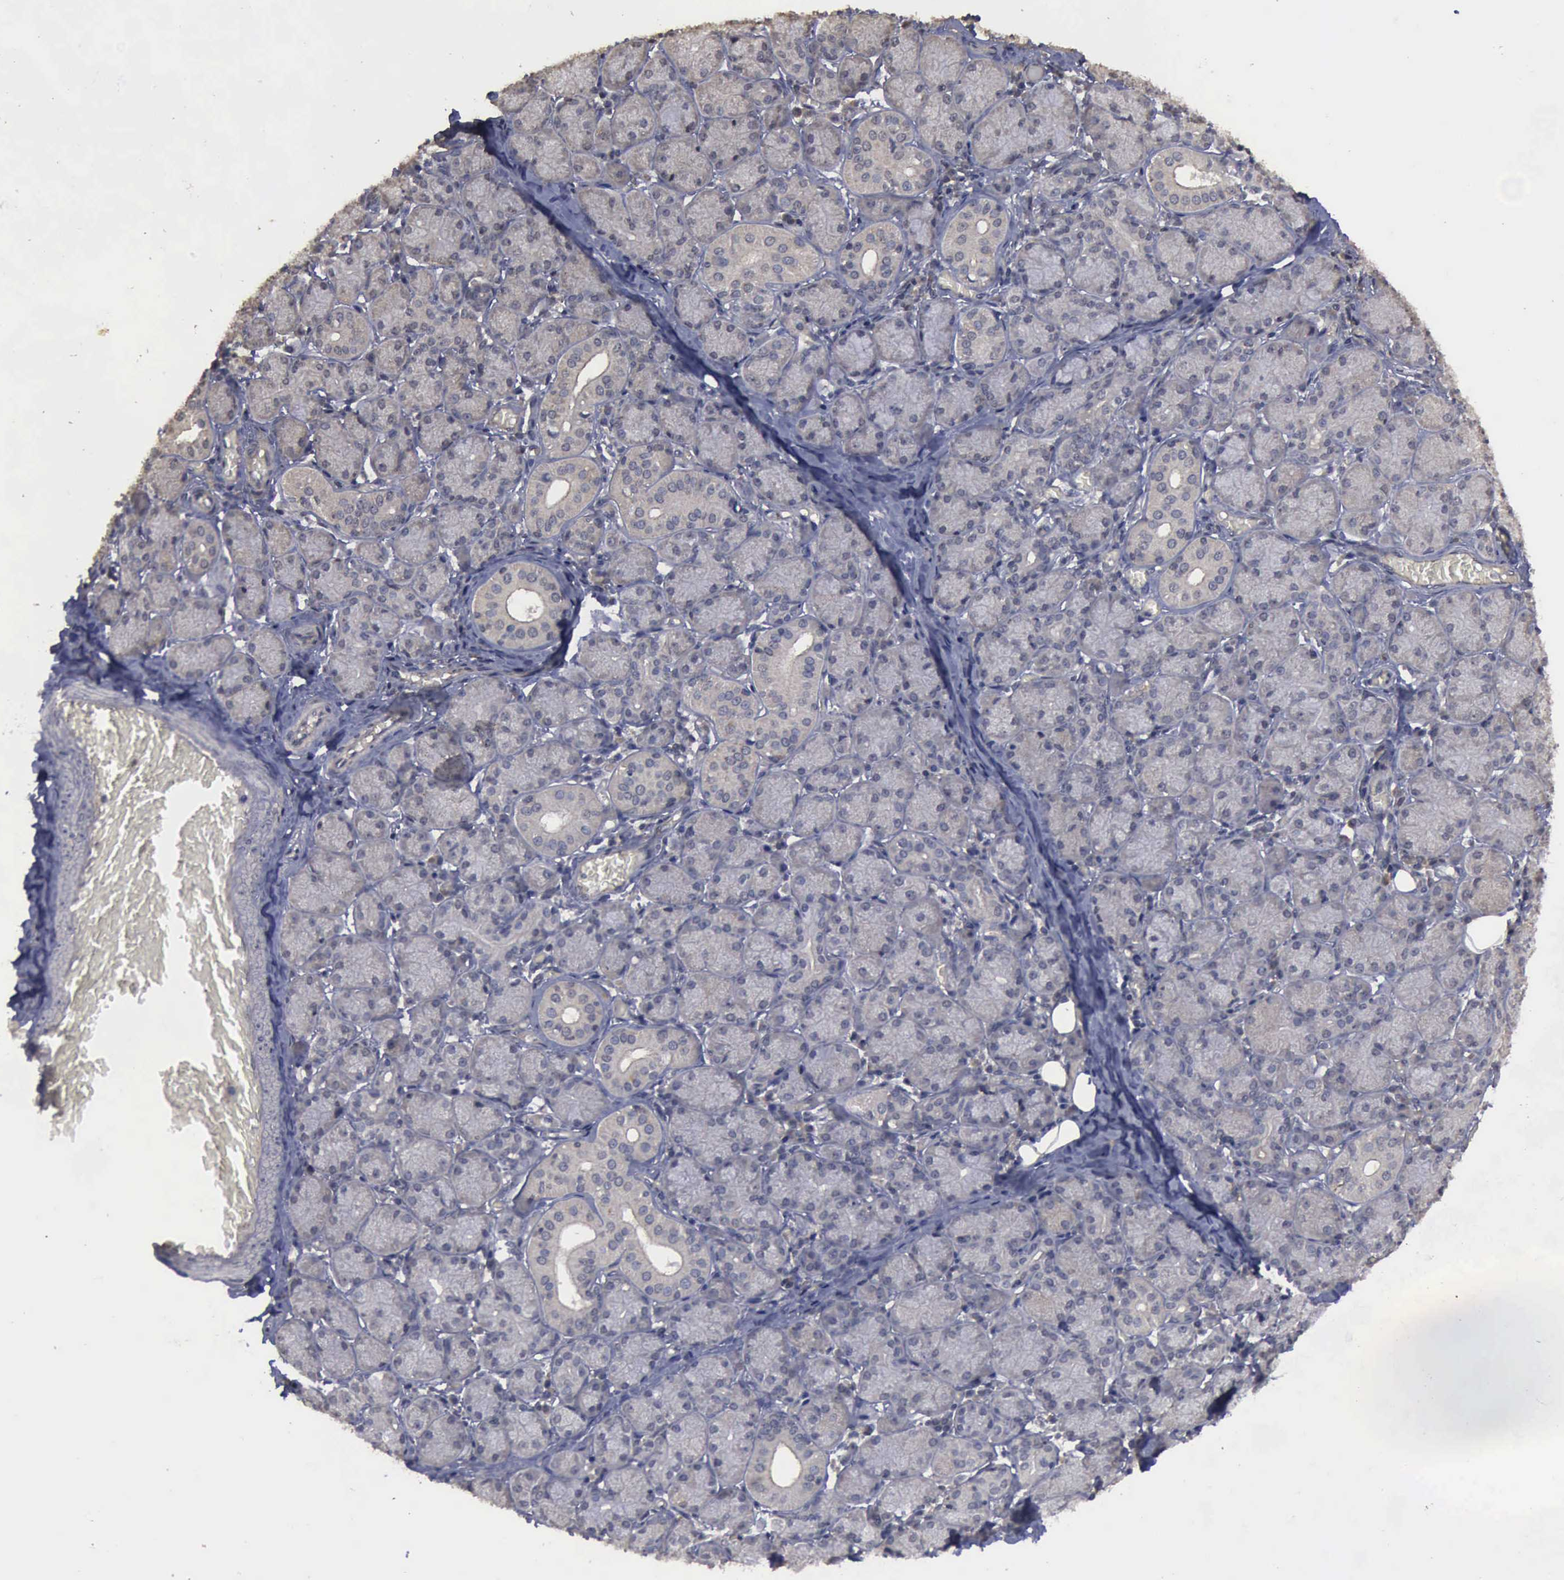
{"staining": {"intensity": "negative", "quantity": "none", "location": "none"}, "tissue": "salivary gland", "cell_type": "Glandular cells", "image_type": "normal", "snomed": [{"axis": "morphology", "description": "Normal tissue, NOS"}, {"axis": "topography", "description": "Salivary gland"}], "caption": "High power microscopy image of an immunohistochemistry (IHC) micrograph of unremarkable salivary gland, revealing no significant expression in glandular cells. Brightfield microscopy of IHC stained with DAB (3,3'-diaminobenzidine) (brown) and hematoxylin (blue), captured at high magnification.", "gene": "CRKL", "patient": {"sex": "female", "age": 24}}